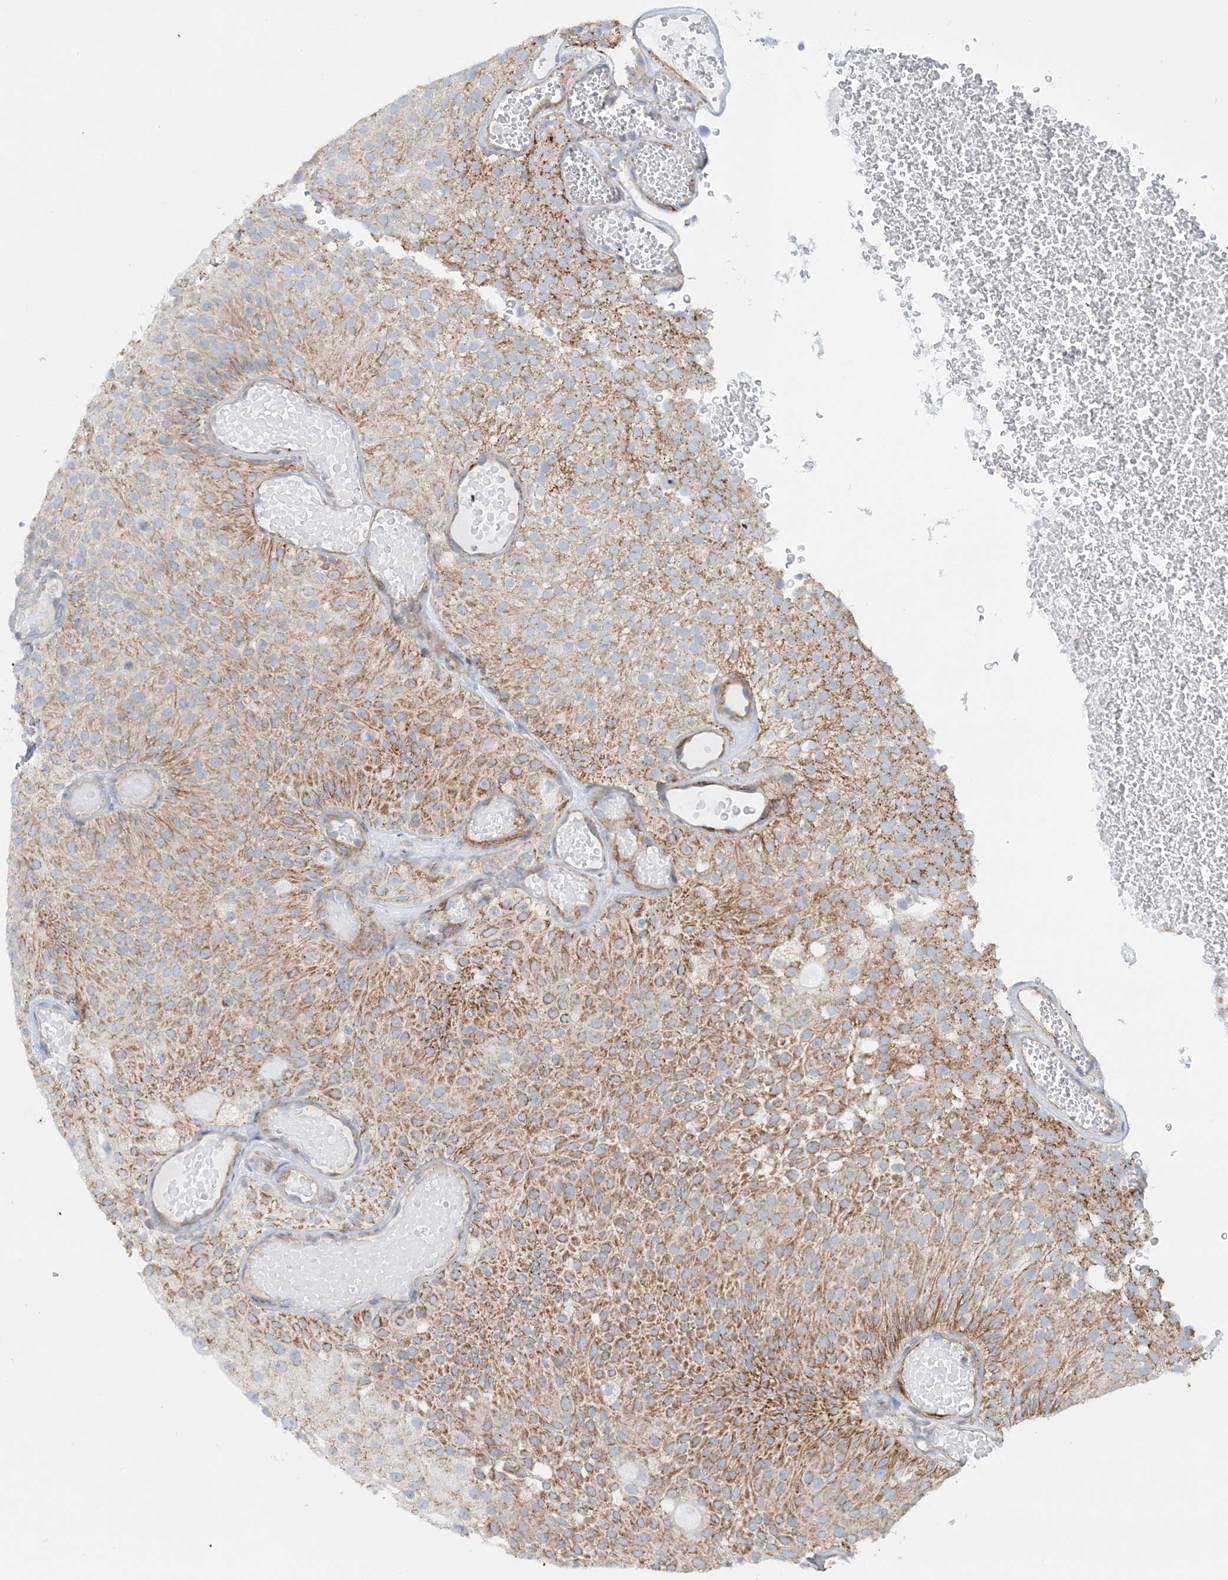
{"staining": {"intensity": "moderate", "quantity": ">75%", "location": "cytoplasmic/membranous"}, "tissue": "urothelial cancer", "cell_type": "Tumor cells", "image_type": "cancer", "snomed": [{"axis": "morphology", "description": "Urothelial carcinoma, Low grade"}, {"axis": "topography", "description": "Urinary bladder"}], "caption": "High-power microscopy captured an IHC micrograph of low-grade urothelial carcinoma, revealing moderate cytoplasmic/membranous expression in approximately >75% of tumor cells.", "gene": "CALHM5", "patient": {"sex": "male", "age": 78}}